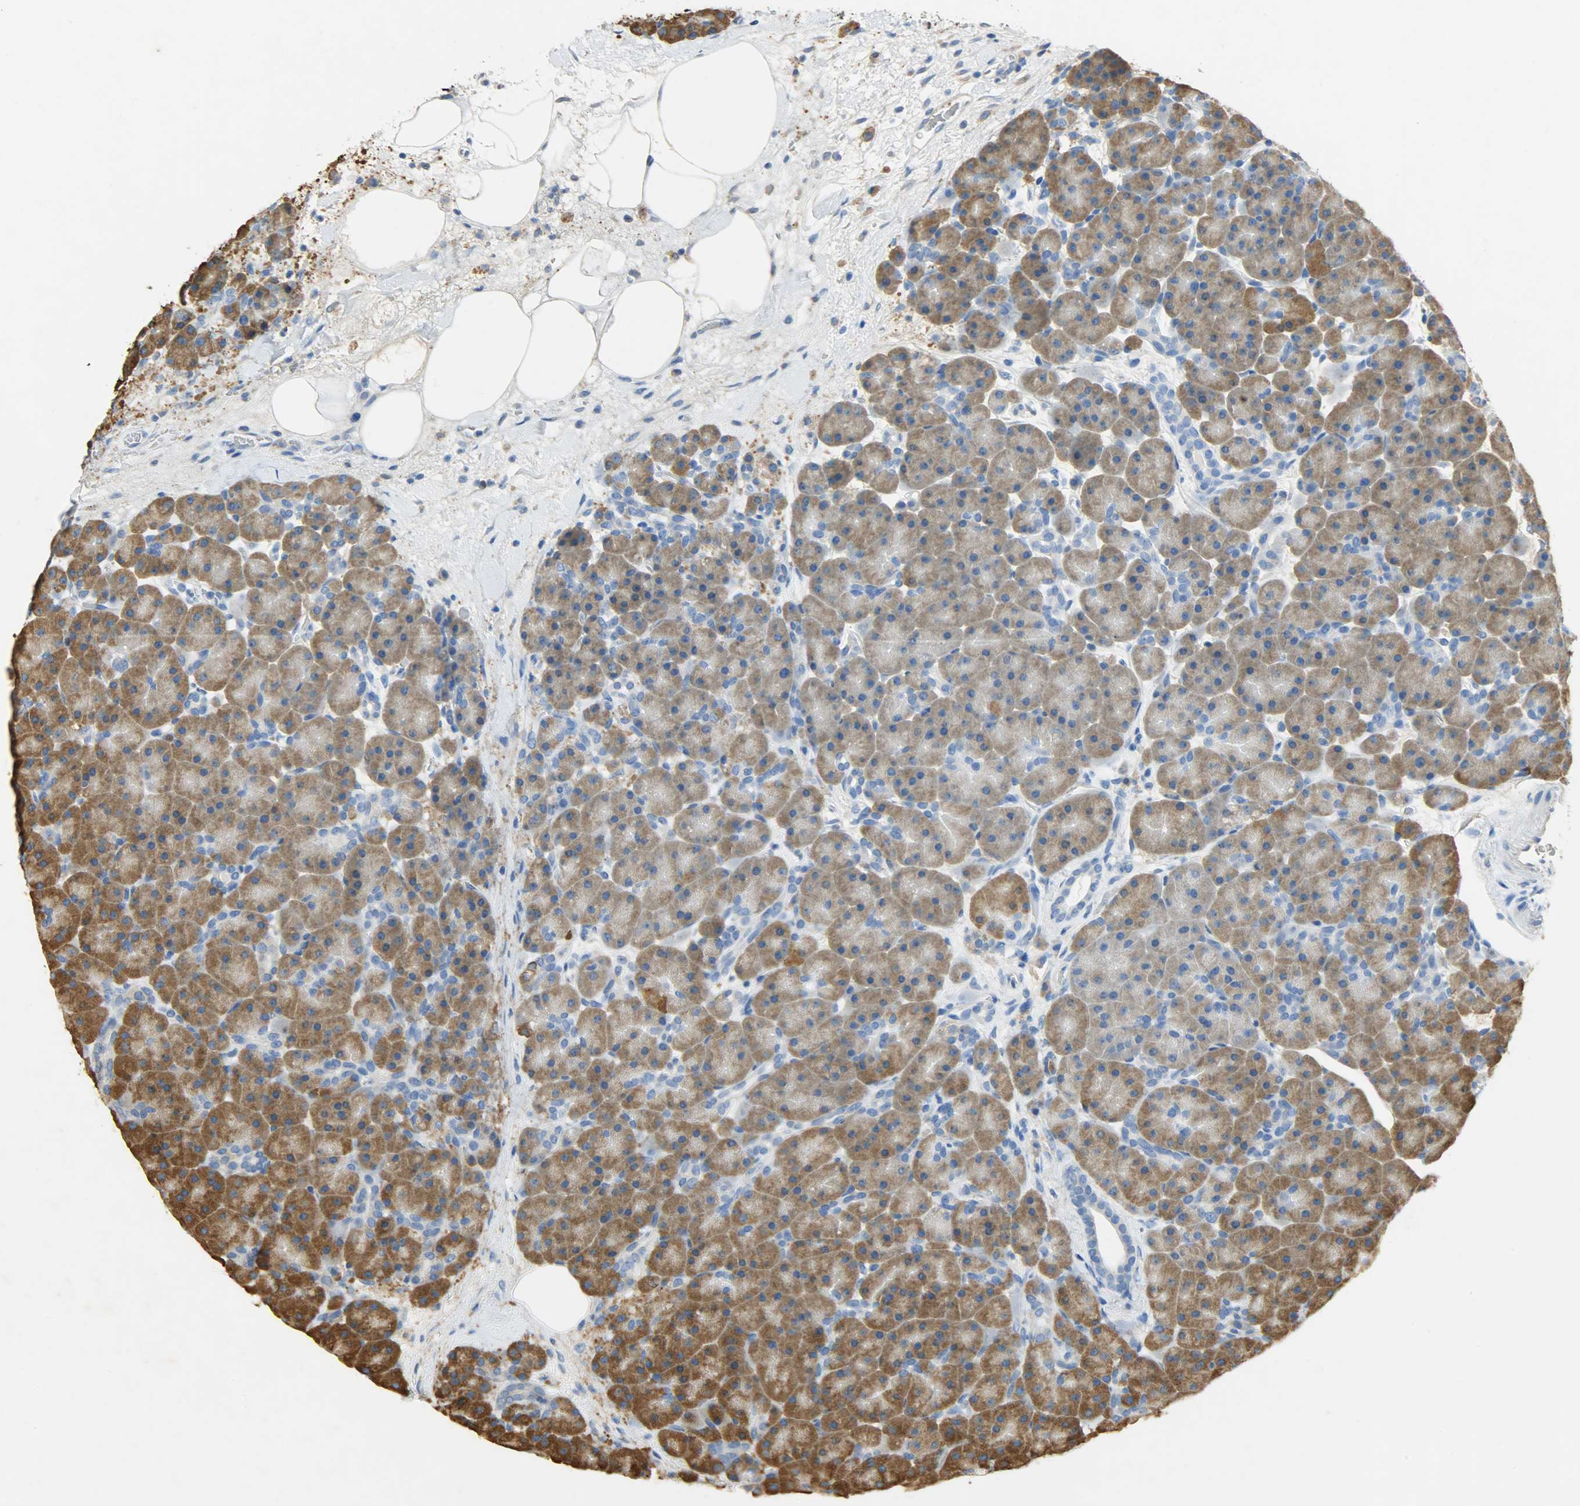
{"staining": {"intensity": "moderate", "quantity": ">75%", "location": "cytoplasmic/membranous"}, "tissue": "pancreas", "cell_type": "Exocrine glandular cells", "image_type": "normal", "snomed": [{"axis": "morphology", "description": "Normal tissue, NOS"}, {"axis": "topography", "description": "Pancreas"}], "caption": "The image reveals a brown stain indicating the presence of a protein in the cytoplasmic/membranous of exocrine glandular cells in pancreas. (IHC, brightfield microscopy, high magnification).", "gene": "HSPA5", "patient": {"sex": "male", "age": 66}}